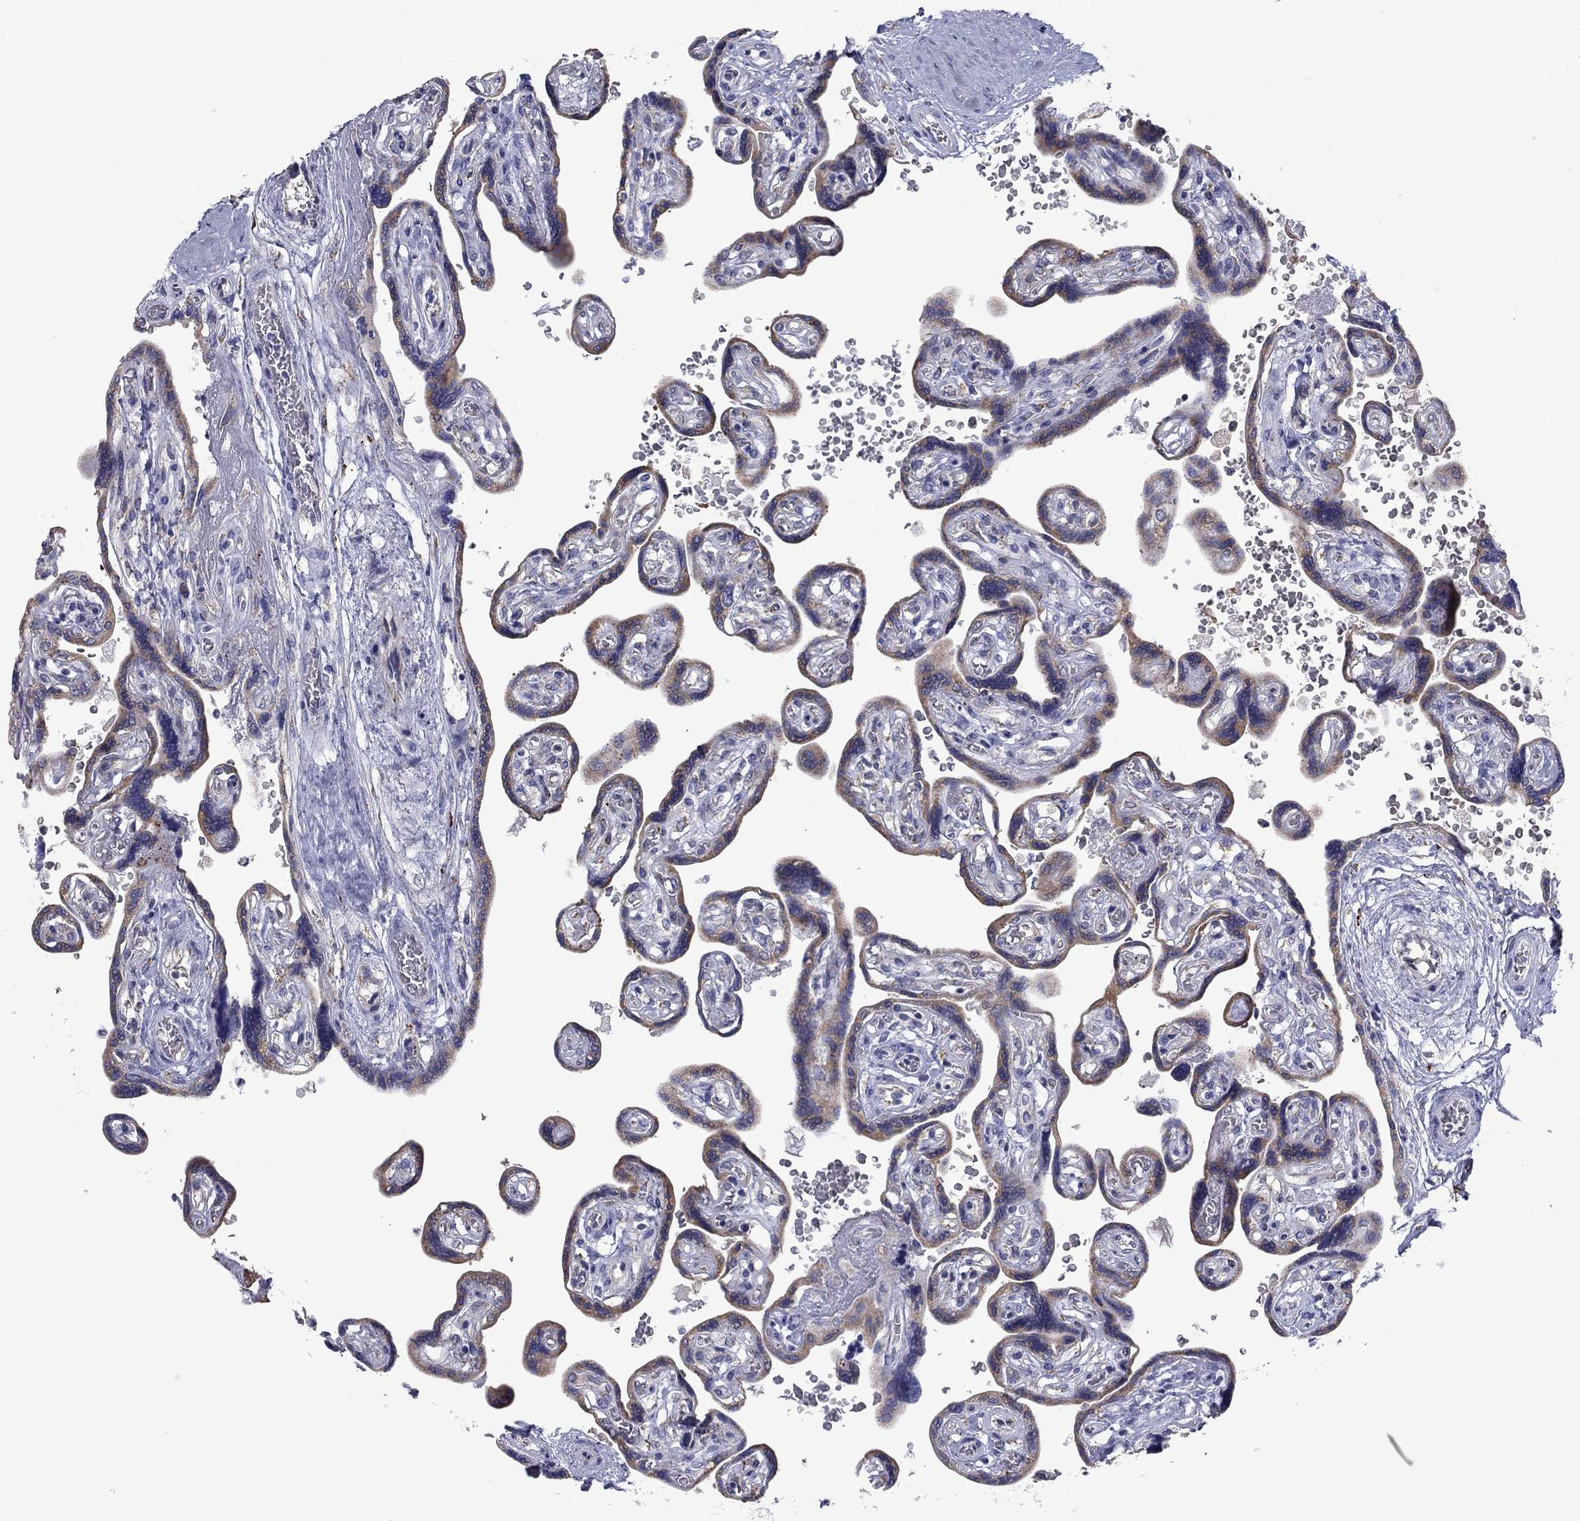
{"staining": {"intensity": "weak", "quantity": "<25%", "location": "cytoplasmic/membranous"}, "tissue": "placenta", "cell_type": "Decidual cells", "image_type": "normal", "snomed": [{"axis": "morphology", "description": "Normal tissue, NOS"}, {"axis": "topography", "description": "Placenta"}], "caption": "Immunohistochemistry of unremarkable human placenta demonstrates no expression in decidual cells. Brightfield microscopy of immunohistochemistry (IHC) stained with DAB (brown) and hematoxylin (blue), captured at high magnification.", "gene": "TMPRSS11A", "patient": {"sex": "female", "age": 32}}